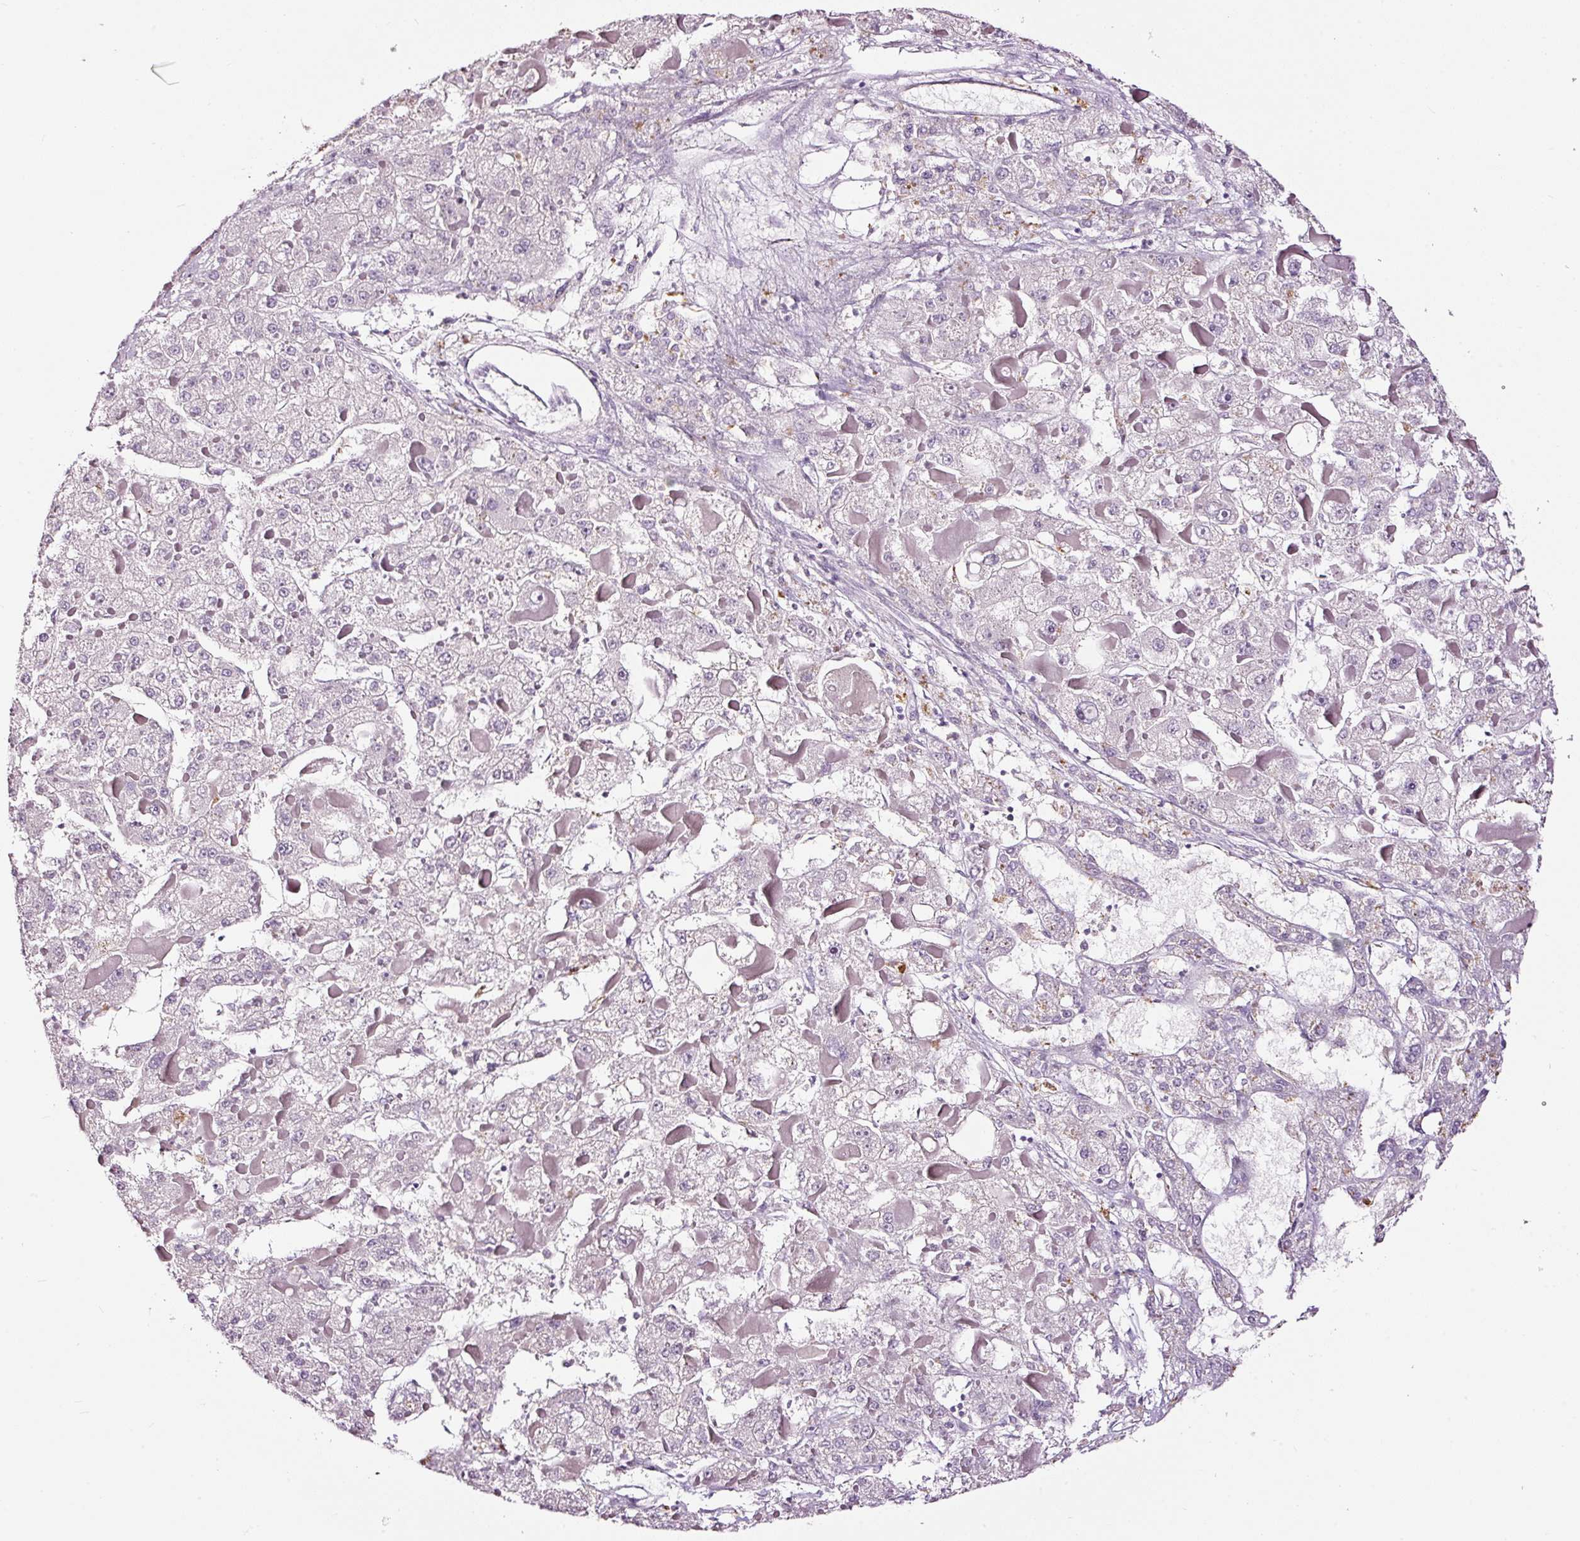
{"staining": {"intensity": "negative", "quantity": "none", "location": "none"}, "tissue": "liver cancer", "cell_type": "Tumor cells", "image_type": "cancer", "snomed": [{"axis": "morphology", "description": "Carcinoma, Hepatocellular, NOS"}, {"axis": "topography", "description": "Liver"}], "caption": "An immunohistochemistry image of liver hepatocellular carcinoma is shown. There is no staining in tumor cells of liver hepatocellular carcinoma.", "gene": "LAMP3", "patient": {"sex": "female", "age": 73}}